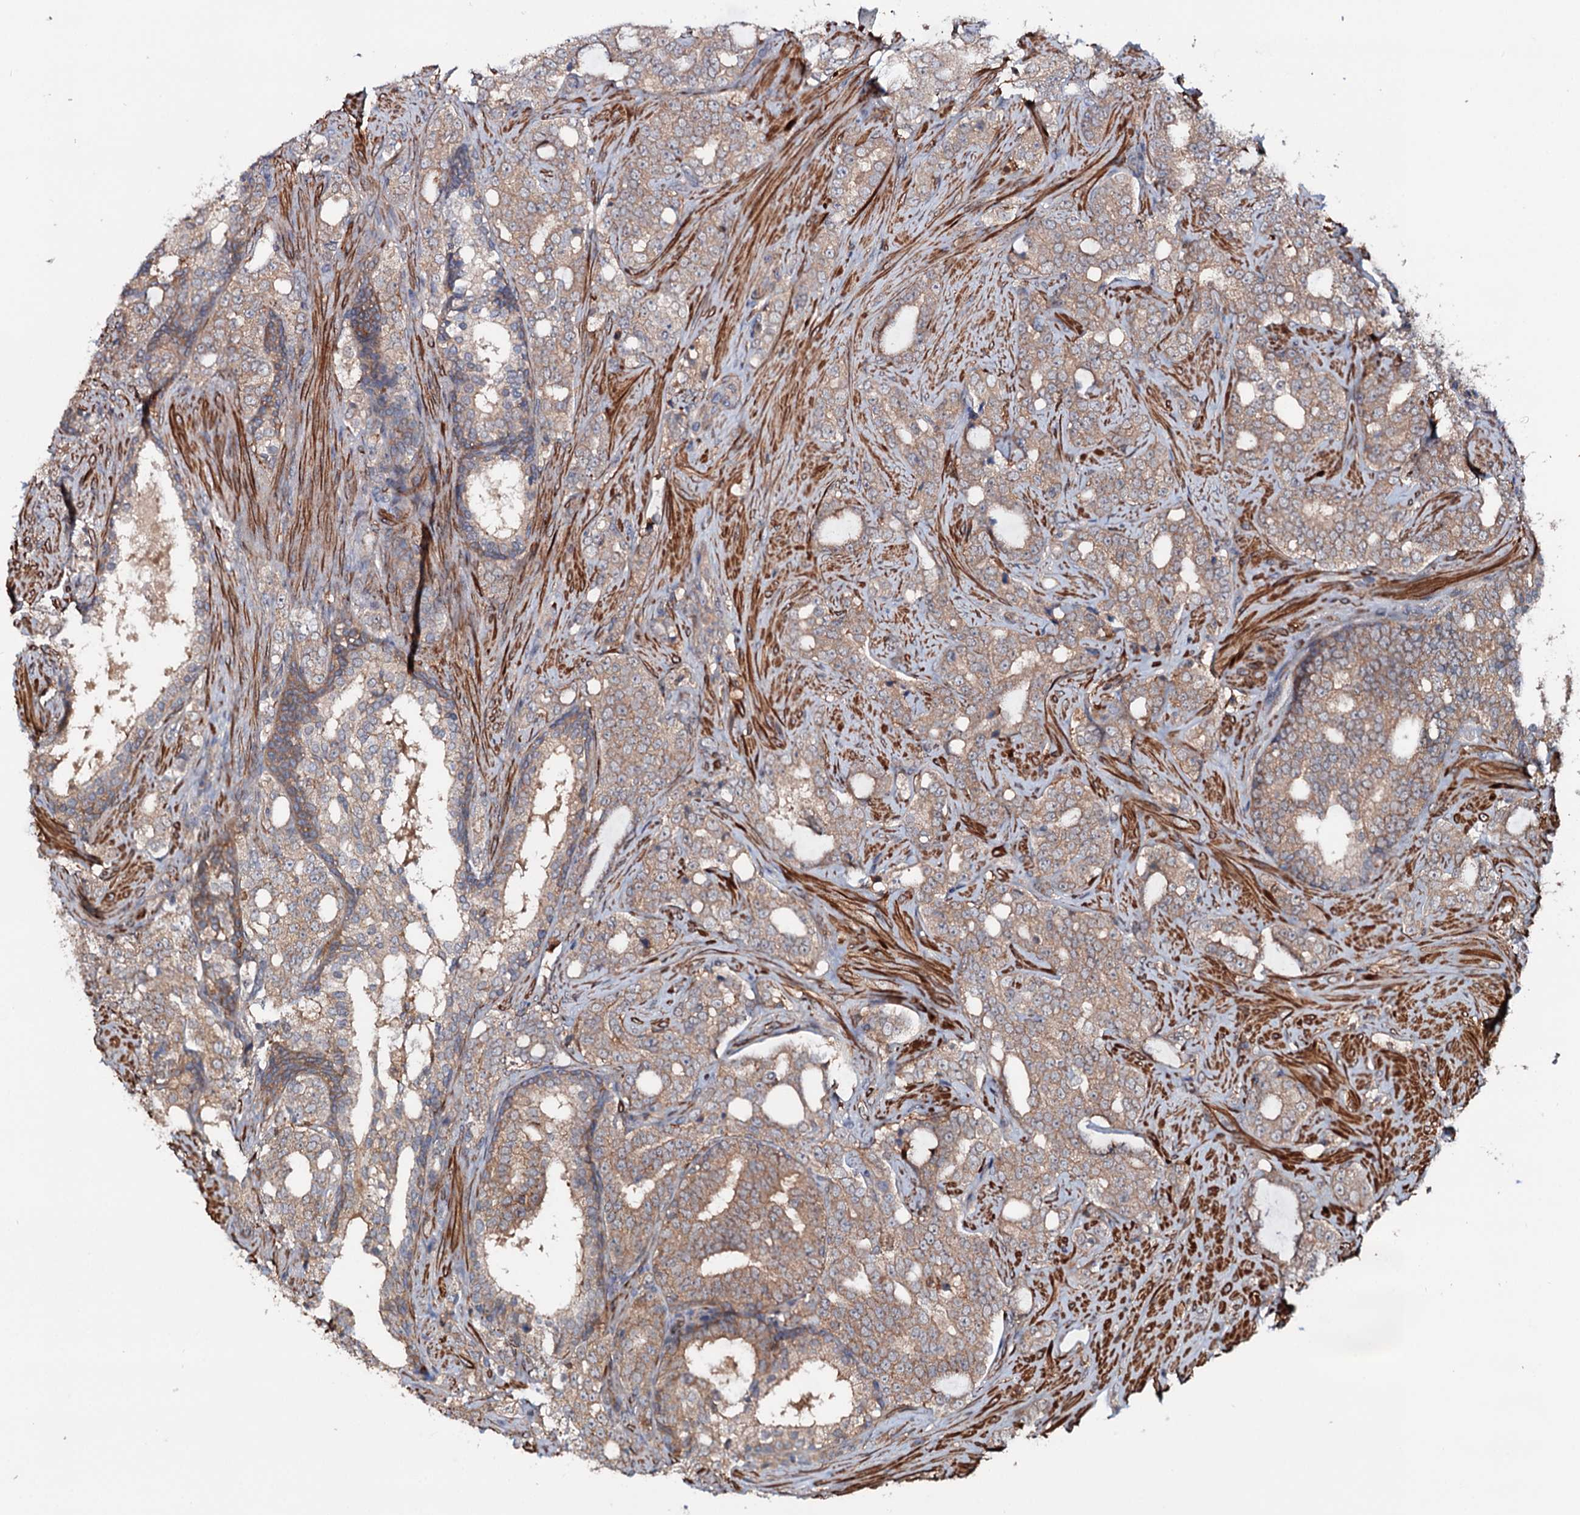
{"staining": {"intensity": "weak", "quantity": ">75%", "location": "cytoplasmic/membranous"}, "tissue": "prostate cancer", "cell_type": "Tumor cells", "image_type": "cancer", "snomed": [{"axis": "morphology", "description": "Adenocarcinoma, High grade"}, {"axis": "topography", "description": "Prostate"}], "caption": "Immunohistochemical staining of prostate cancer (high-grade adenocarcinoma) exhibits weak cytoplasmic/membranous protein staining in about >75% of tumor cells. (IHC, brightfield microscopy, high magnification).", "gene": "GRIP1", "patient": {"sex": "male", "age": 64}}